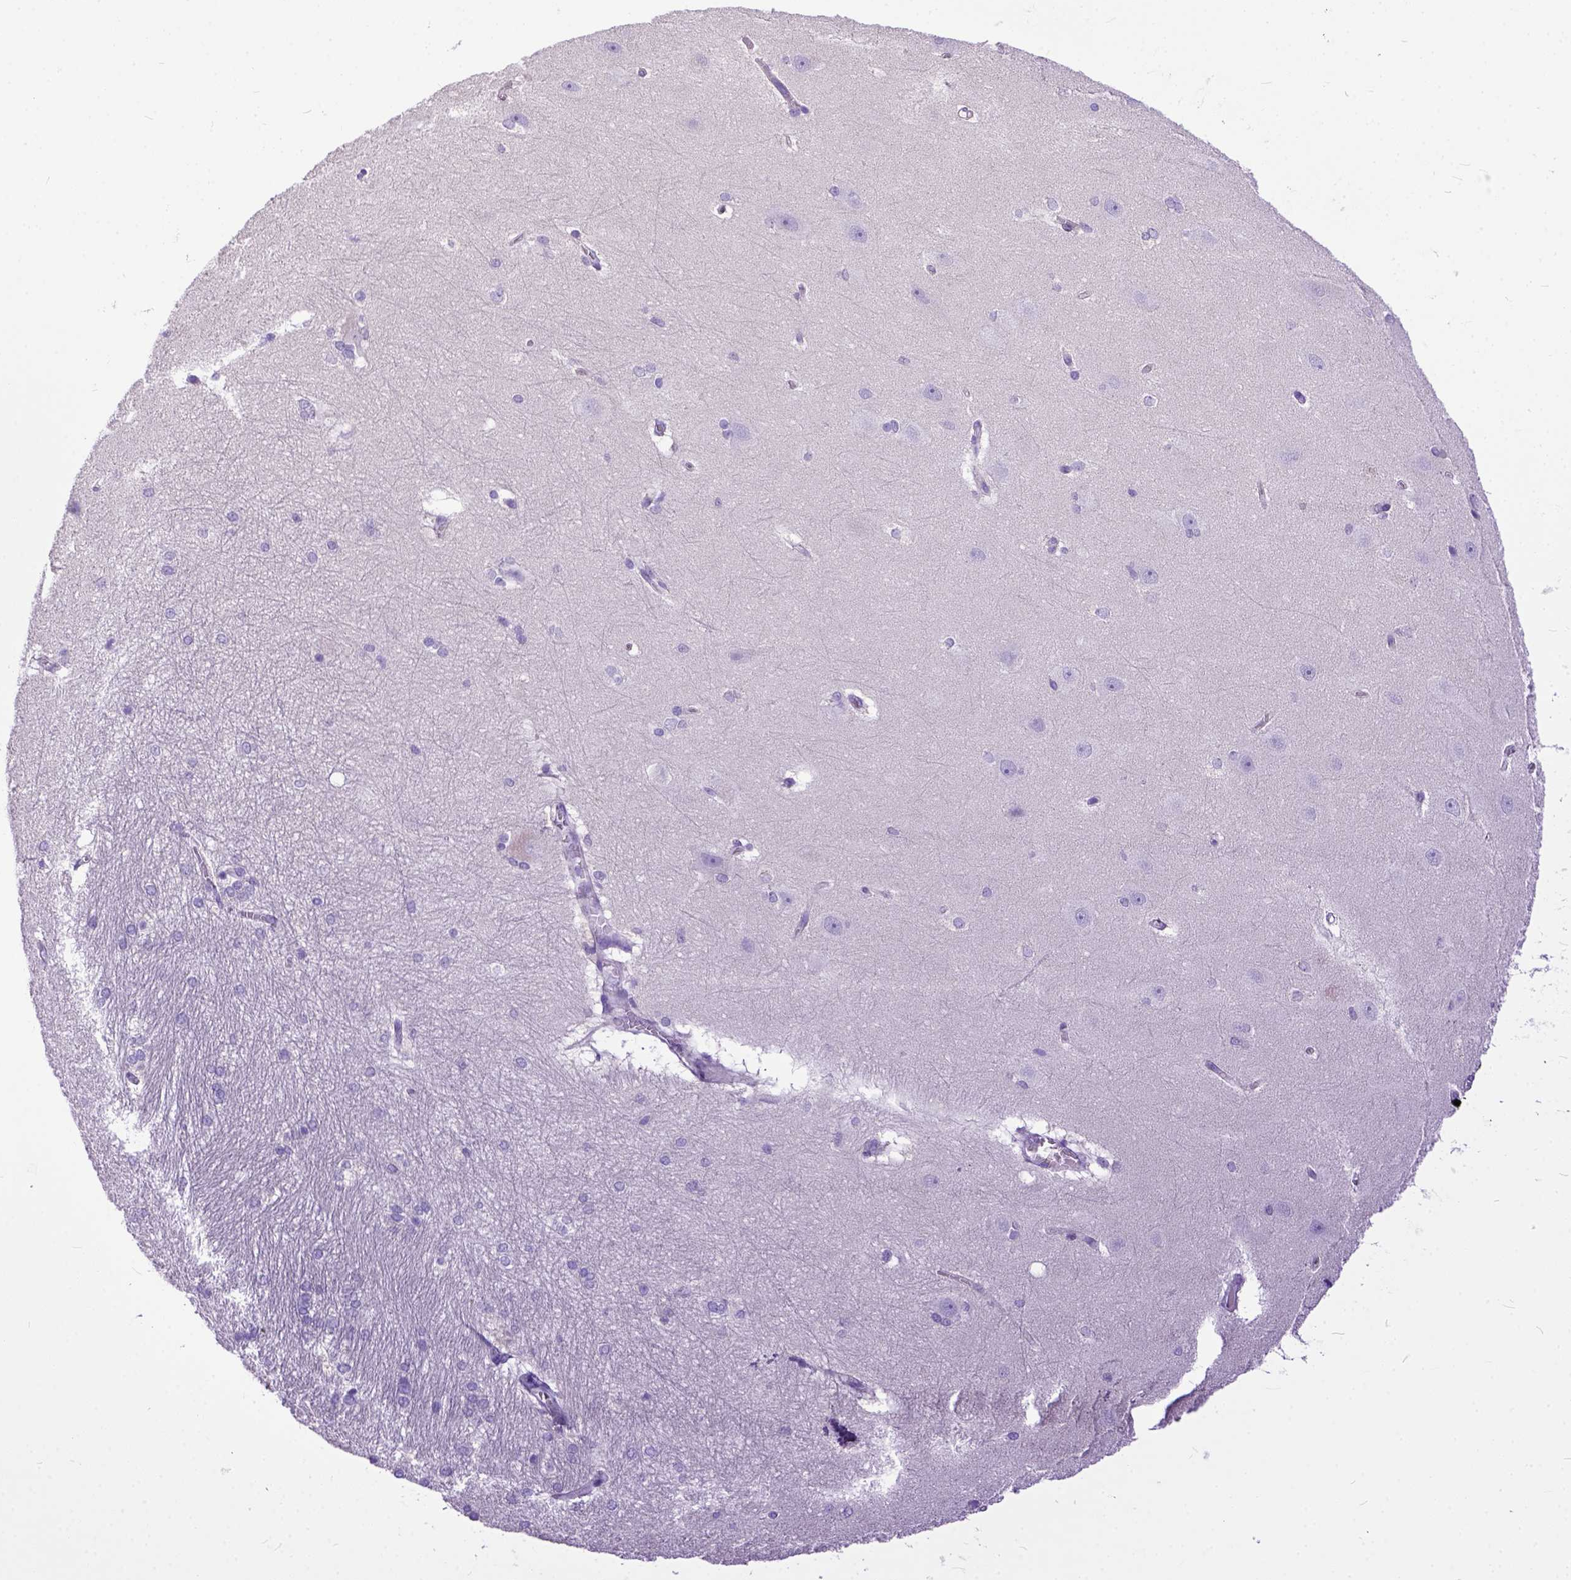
{"staining": {"intensity": "negative", "quantity": "none", "location": "none"}, "tissue": "hippocampus", "cell_type": "Glial cells", "image_type": "normal", "snomed": [{"axis": "morphology", "description": "Normal tissue, NOS"}, {"axis": "topography", "description": "Cerebral cortex"}, {"axis": "topography", "description": "Hippocampus"}], "caption": "The image displays no significant expression in glial cells of hippocampus.", "gene": "CRB1", "patient": {"sex": "female", "age": 19}}